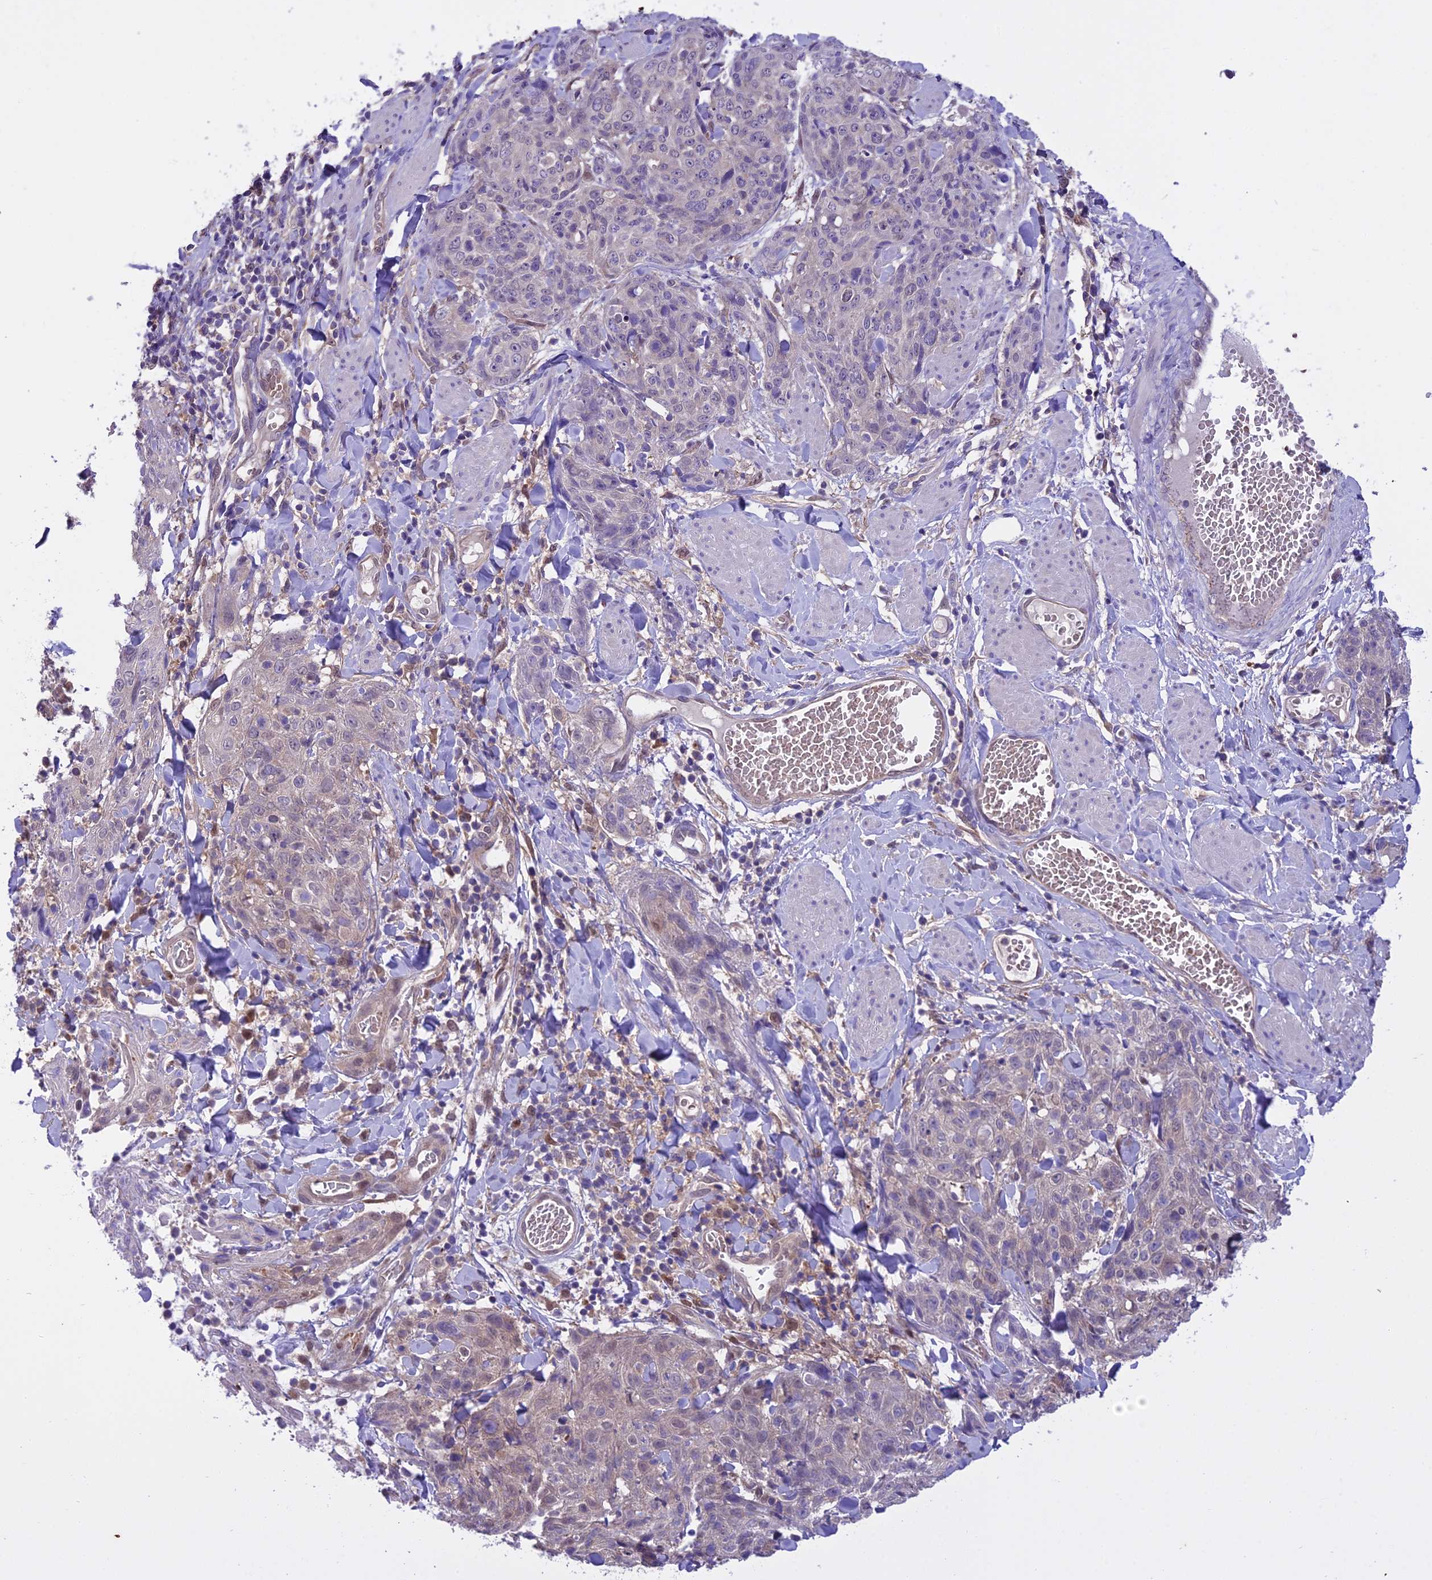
{"staining": {"intensity": "negative", "quantity": "none", "location": "none"}, "tissue": "skin cancer", "cell_type": "Tumor cells", "image_type": "cancer", "snomed": [{"axis": "morphology", "description": "Squamous cell carcinoma, NOS"}, {"axis": "topography", "description": "Skin"}, {"axis": "topography", "description": "Vulva"}], "caption": "Photomicrograph shows no protein positivity in tumor cells of skin cancer tissue.", "gene": "BORCS6", "patient": {"sex": "female", "age": 85}}